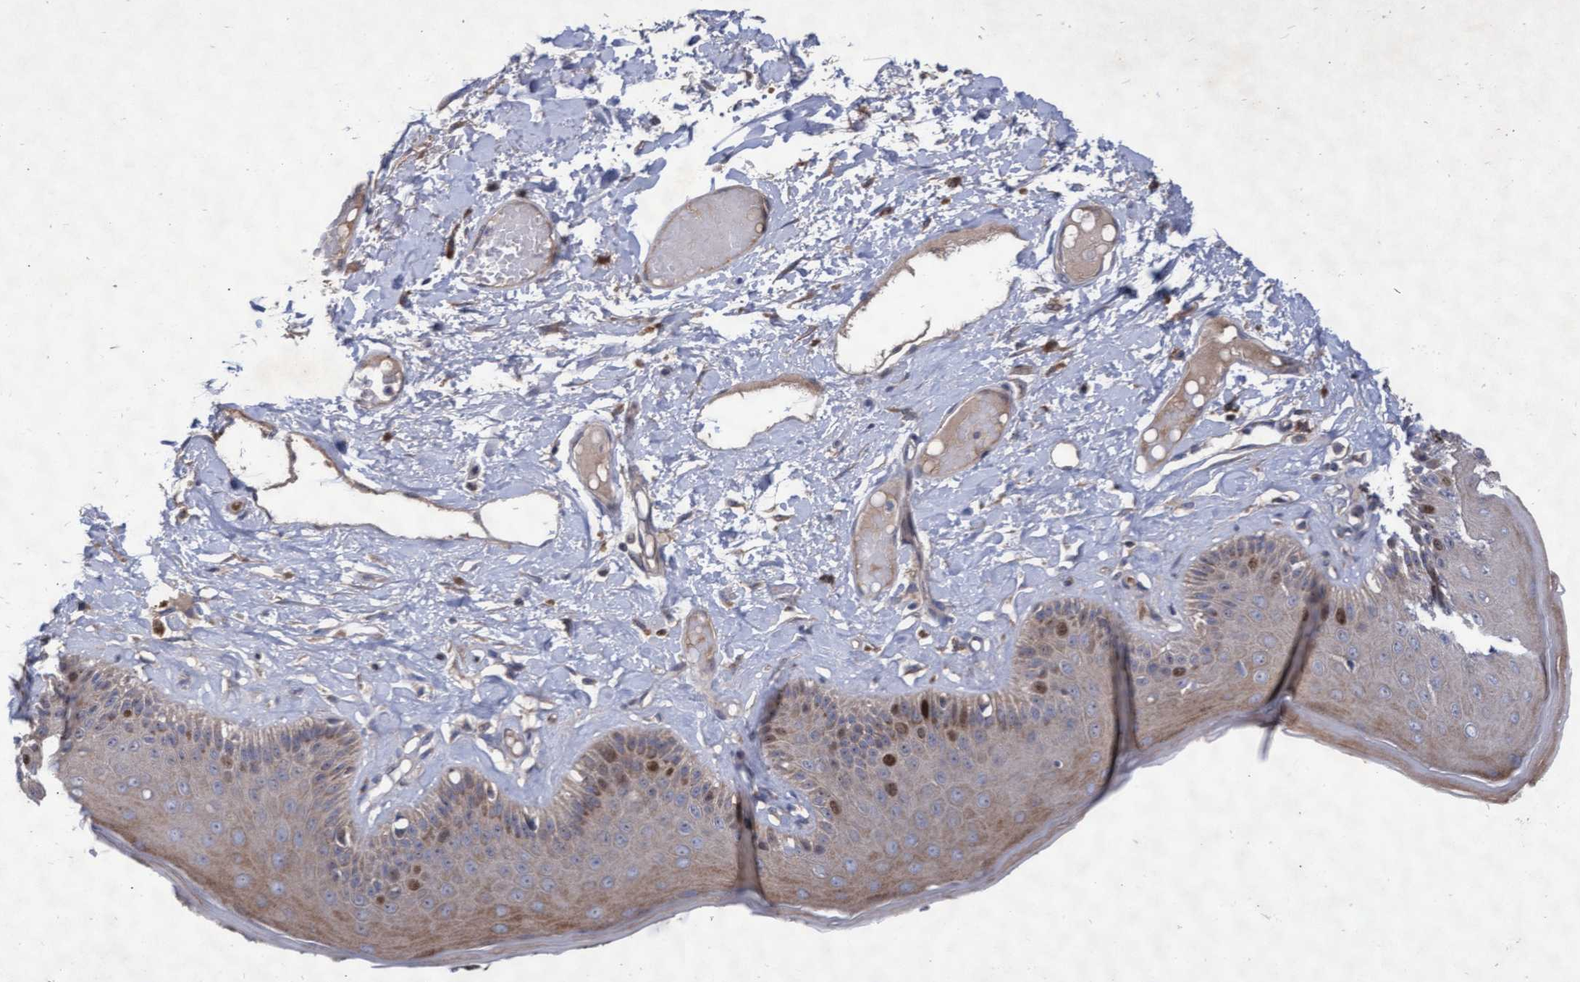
{"staining": {"intensity": "moderate", "quantity": "<25%", "location": "cytoplasmic/membranous,nuclear"}, "tissue": "skin", "cell_type": "Epidermal cells", "image_type": "normal", "snomed": [{"axis": "morphology", "description": "Normal tissue, NOS"}, {"axis": "topography", "description": "Vulva"}], "caption": "This micrograph exhibits normal skin stained with immunohistochemistry (IHC) to label a protein in brown. The cytoplasmic/membranous,nuclear of epidermal cells show moderate positivity for the protein. Nuclei are counter-stained blue.", "gene": "ABCF2", "patient": {"sex": "female", "age": 73}}